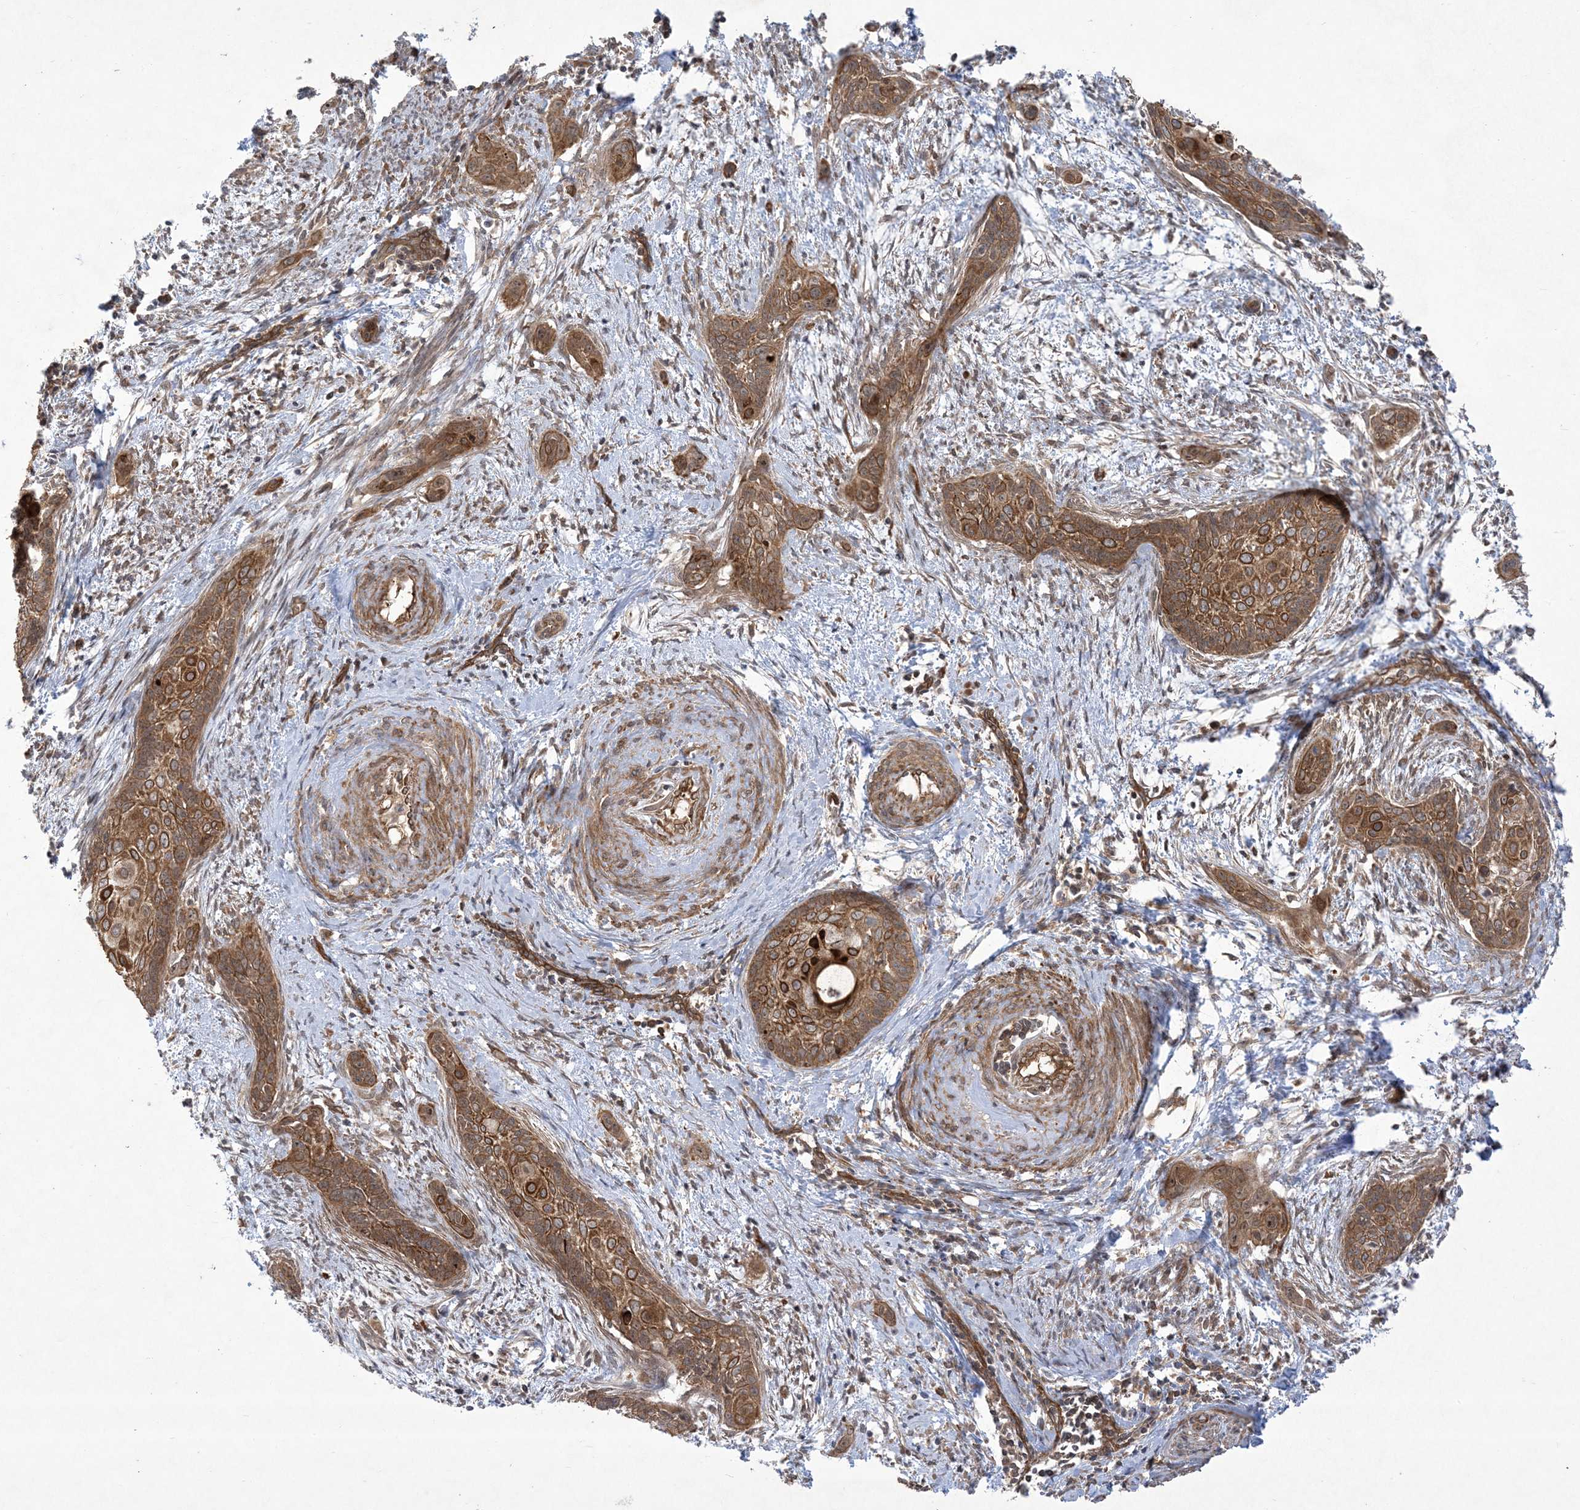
{"staining": {"intensity": "moderate", "quantity": ">75%", "location": "cytoplasmic/membranous"}, "tissue": "cervical cancer", "cell_type": "Tumor cells", "image_type": "cancer", "snomed": [{"axis": "morphology", "description": "Squamous cell carcinoma, NOS"}, {"axis": "topography", "description": "Cervix"}], "caption": "DAB (3,3'-diaminobenzidine) immunohistochemical staining of human squamous cell carcinoma (cervical) exhibits moderate cytoplasmic/membranous protein positivity in about >75% of tumor cells. (DAB = brown stain, brightfield microscopy at high magnification).", "gene": "SOGA3", "patient": {"sex": "female", "age": 33}}